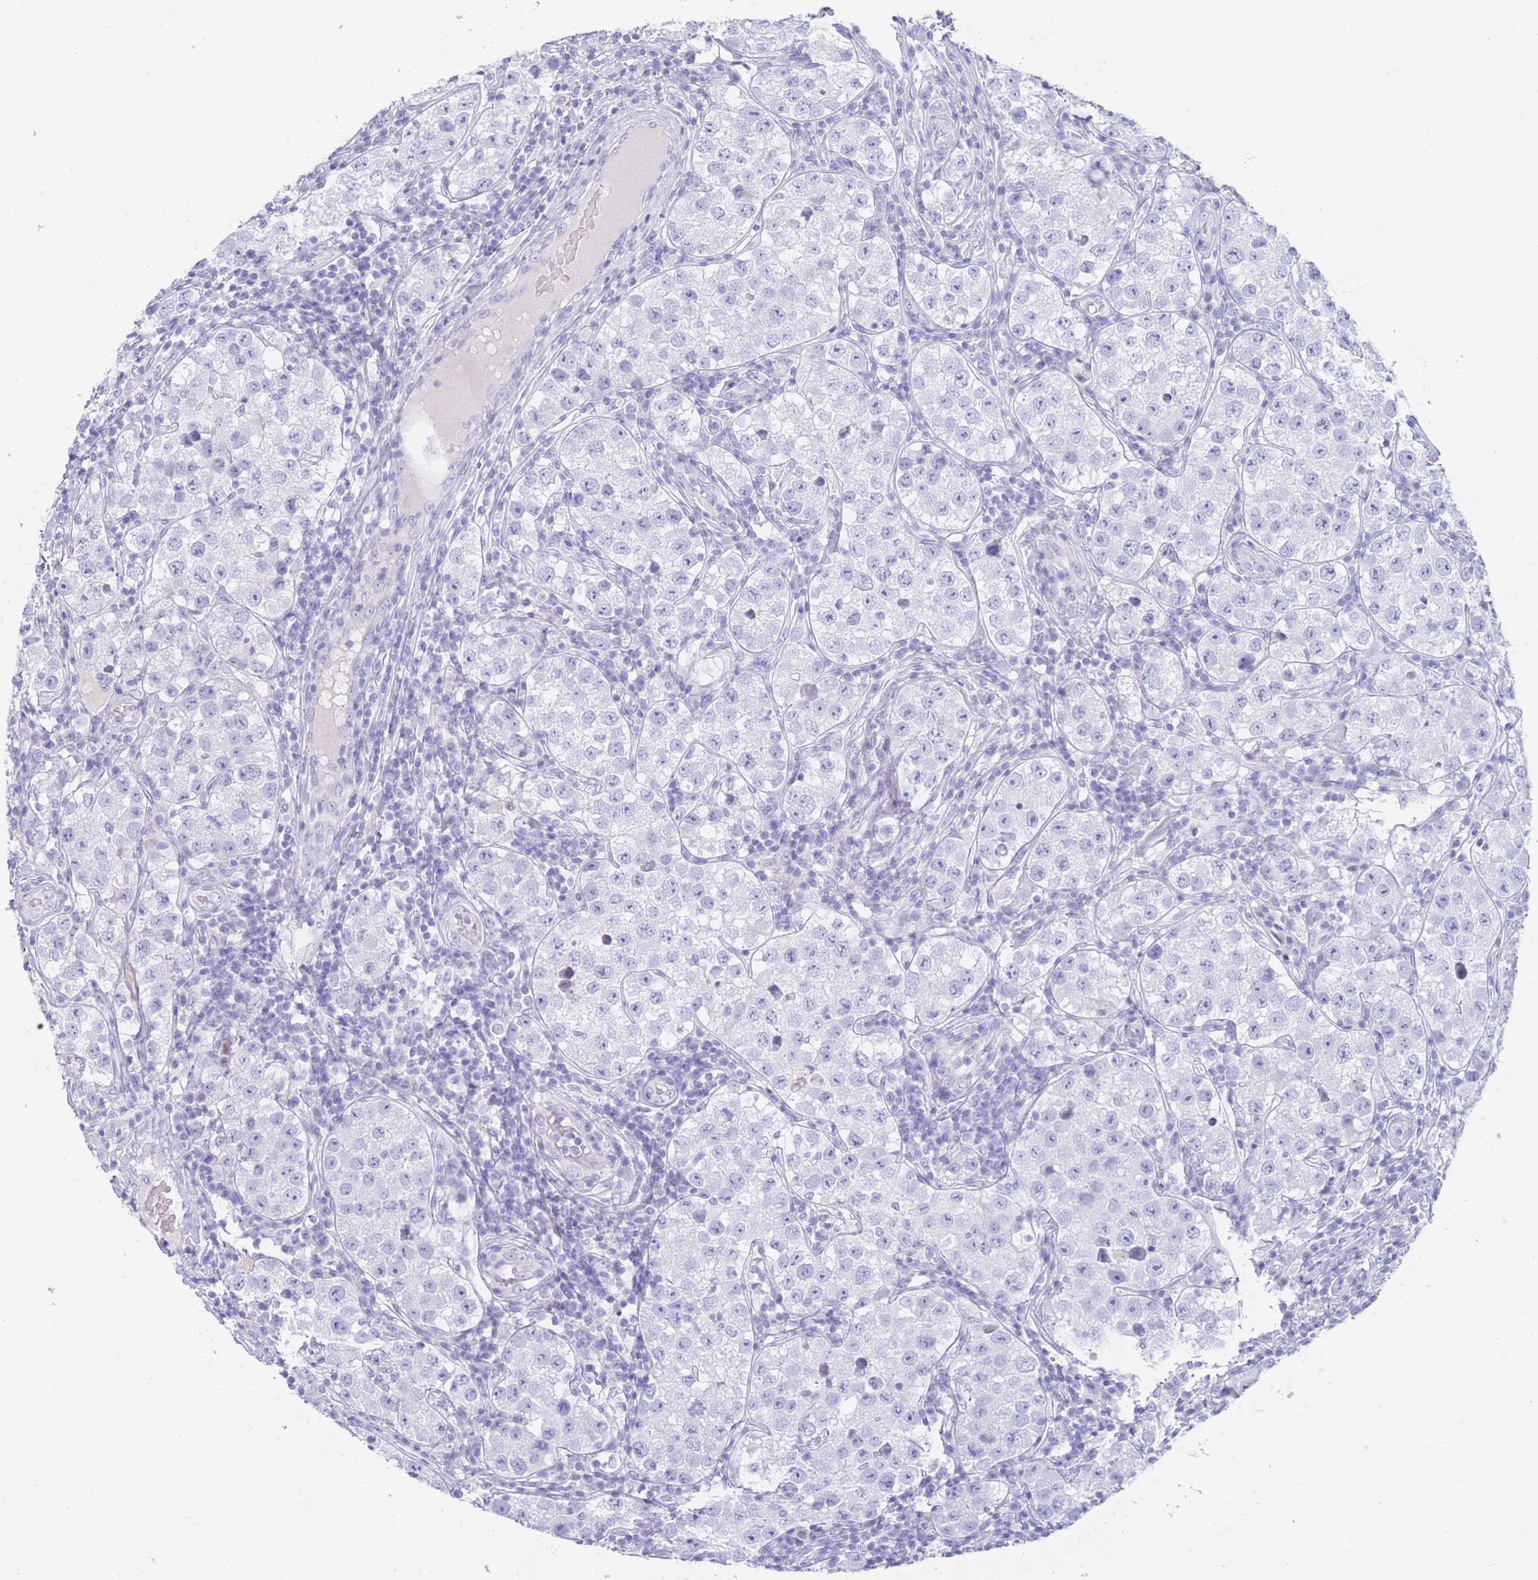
{"staining": {"intensity": "negative", "quantity": "none", "location": "none"}, "tissue": "testis cancer", "cell_type": "Tumor cells", "image_type": "cancer", "snomed": [{"axis": "morphology", "description": "Seminoma, NOS"}, {"axis": "topography", "description": "Testis"}], "caption": "Protein analysis of testis cancer shows no significant positivity in tumor cells.", "gene": "LRRC37A", "patient": {"sex": "male", "age": 34}}